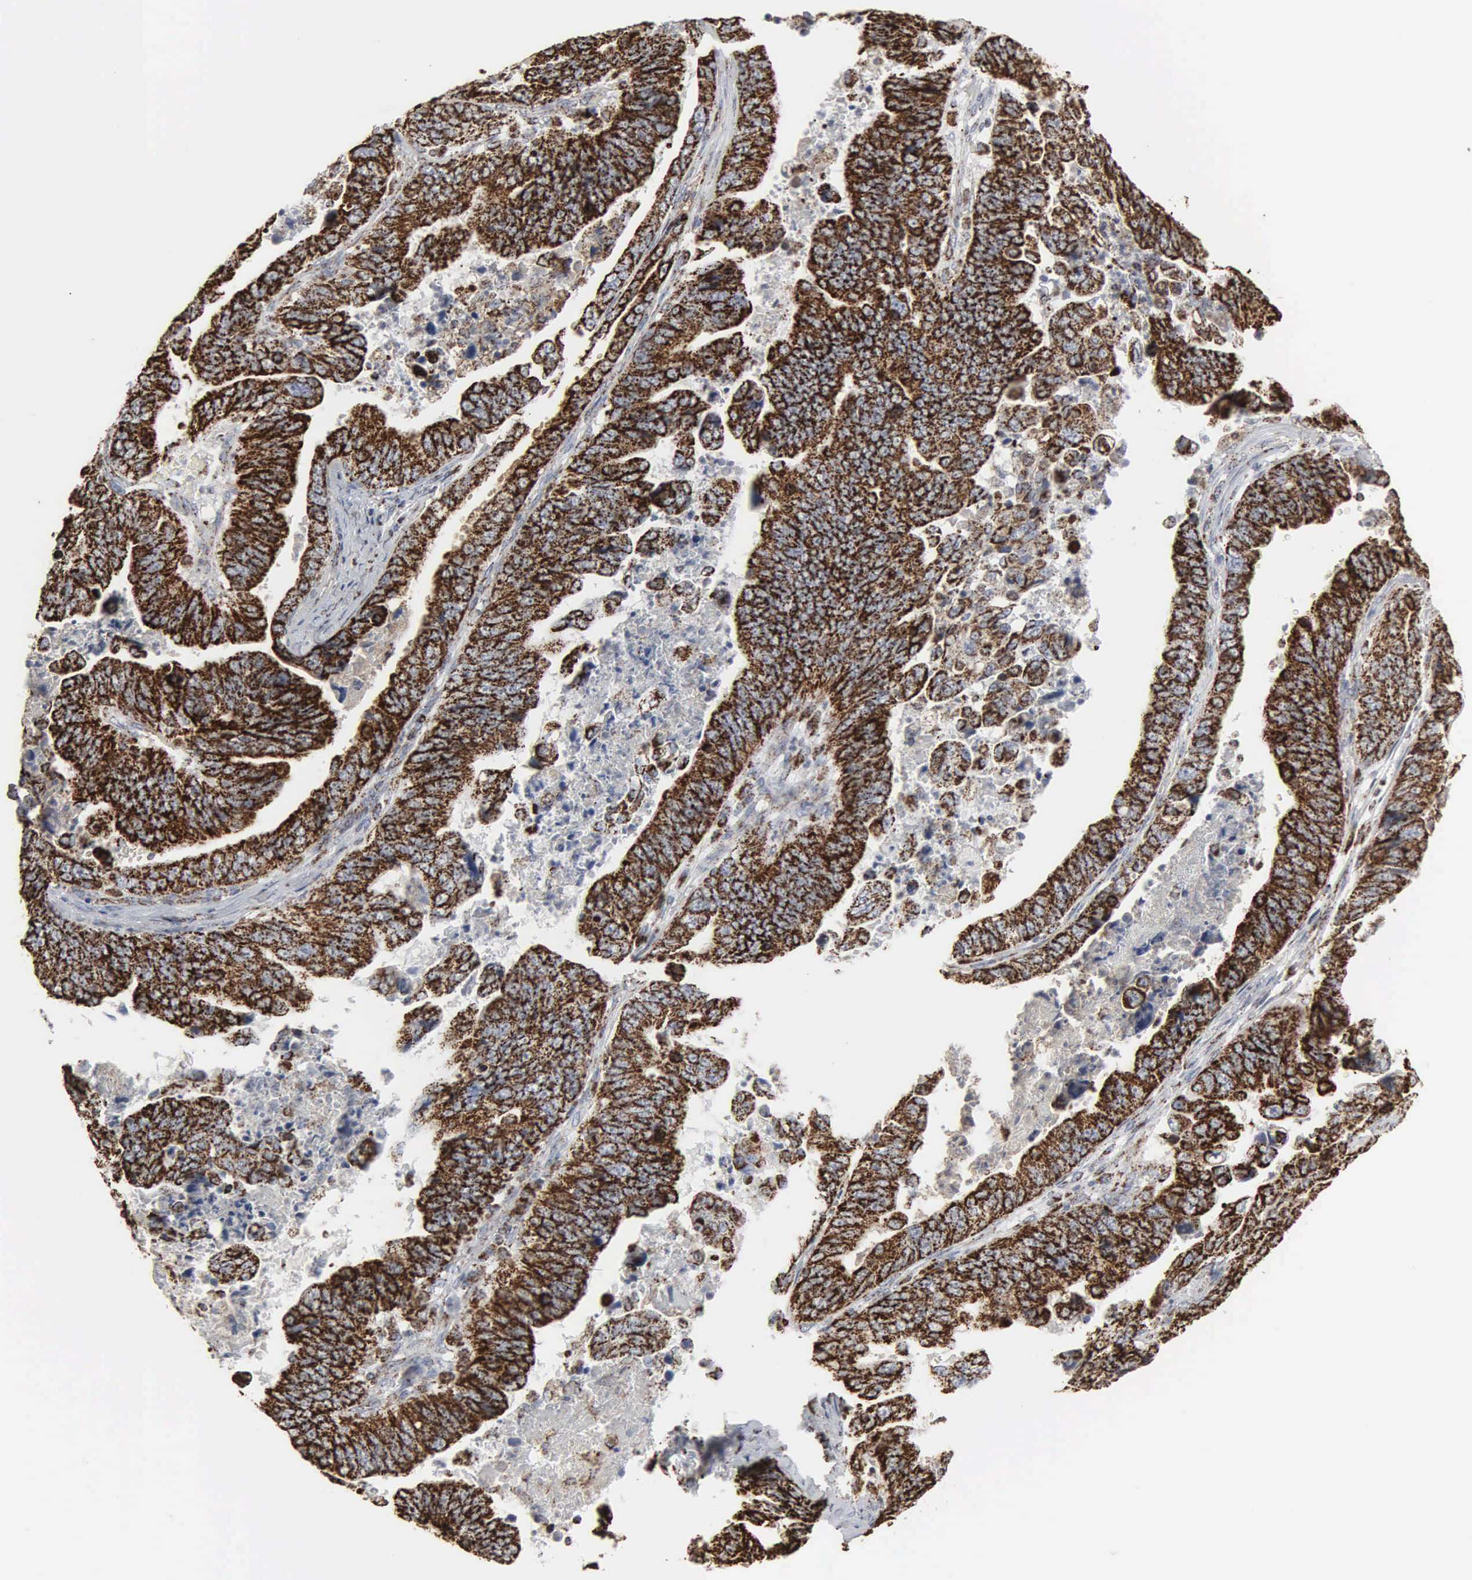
{"staining": {"intensity": "strong", "quantity": ">75%", "location": "cytoplasmic/membranous"}, "tissue": "stomach cancer", "cell_type": "Tumor cells", "image_type": "cancer", "snomed": [{"axis": "morphology", "description": "Adenocarcinoma, NOS"}, {"axis": "topography", "description": "Stomach, upper"}], "caption": "About >75% of tumor cells in adenocarcinoma (stomach) reveal strong cytoplasmic/membranous protein positivity as visualized by brown immunohistochemical staining.", "gene": "HSPA9", "patient": {"sex": "female", "age": 50}}